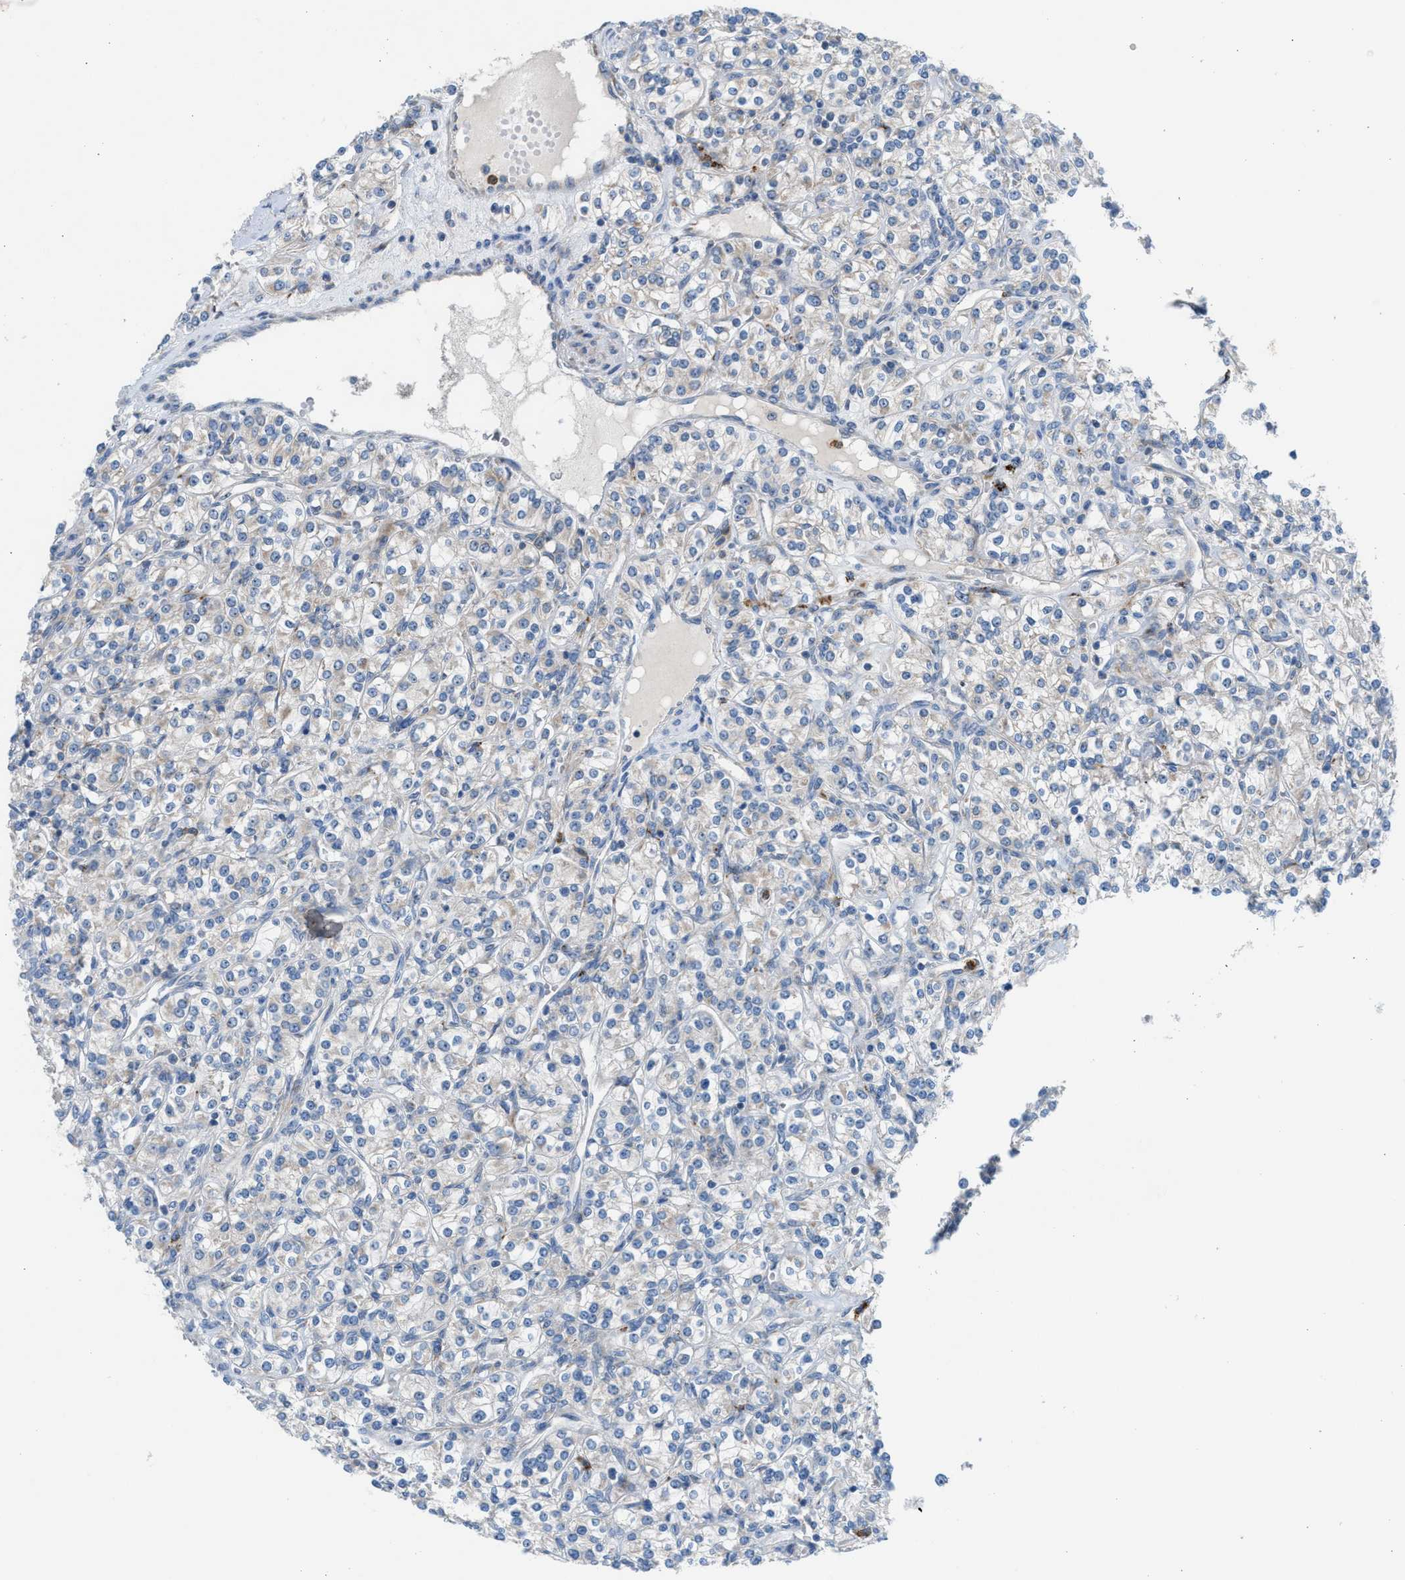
{"staining": {"intensity": "negative", "quantity": "none", "location": "none"}, "tissue": "renal cancer", "cell_type": "Tumor cells", "image_type": "cancer", "snomed": [{"axis": "morphology", "description": "Adenocarcinoma, NOS"}, {"axis": "topography", "description": "Kidney"}], "caption": "DAB (3,3'-diaminobenzidine) immunohistochemical staining of renal cancer displays no significant positivity in tumor cells.", "gene": "TPH1", "patient": {"sex": "male", "age": 77}}